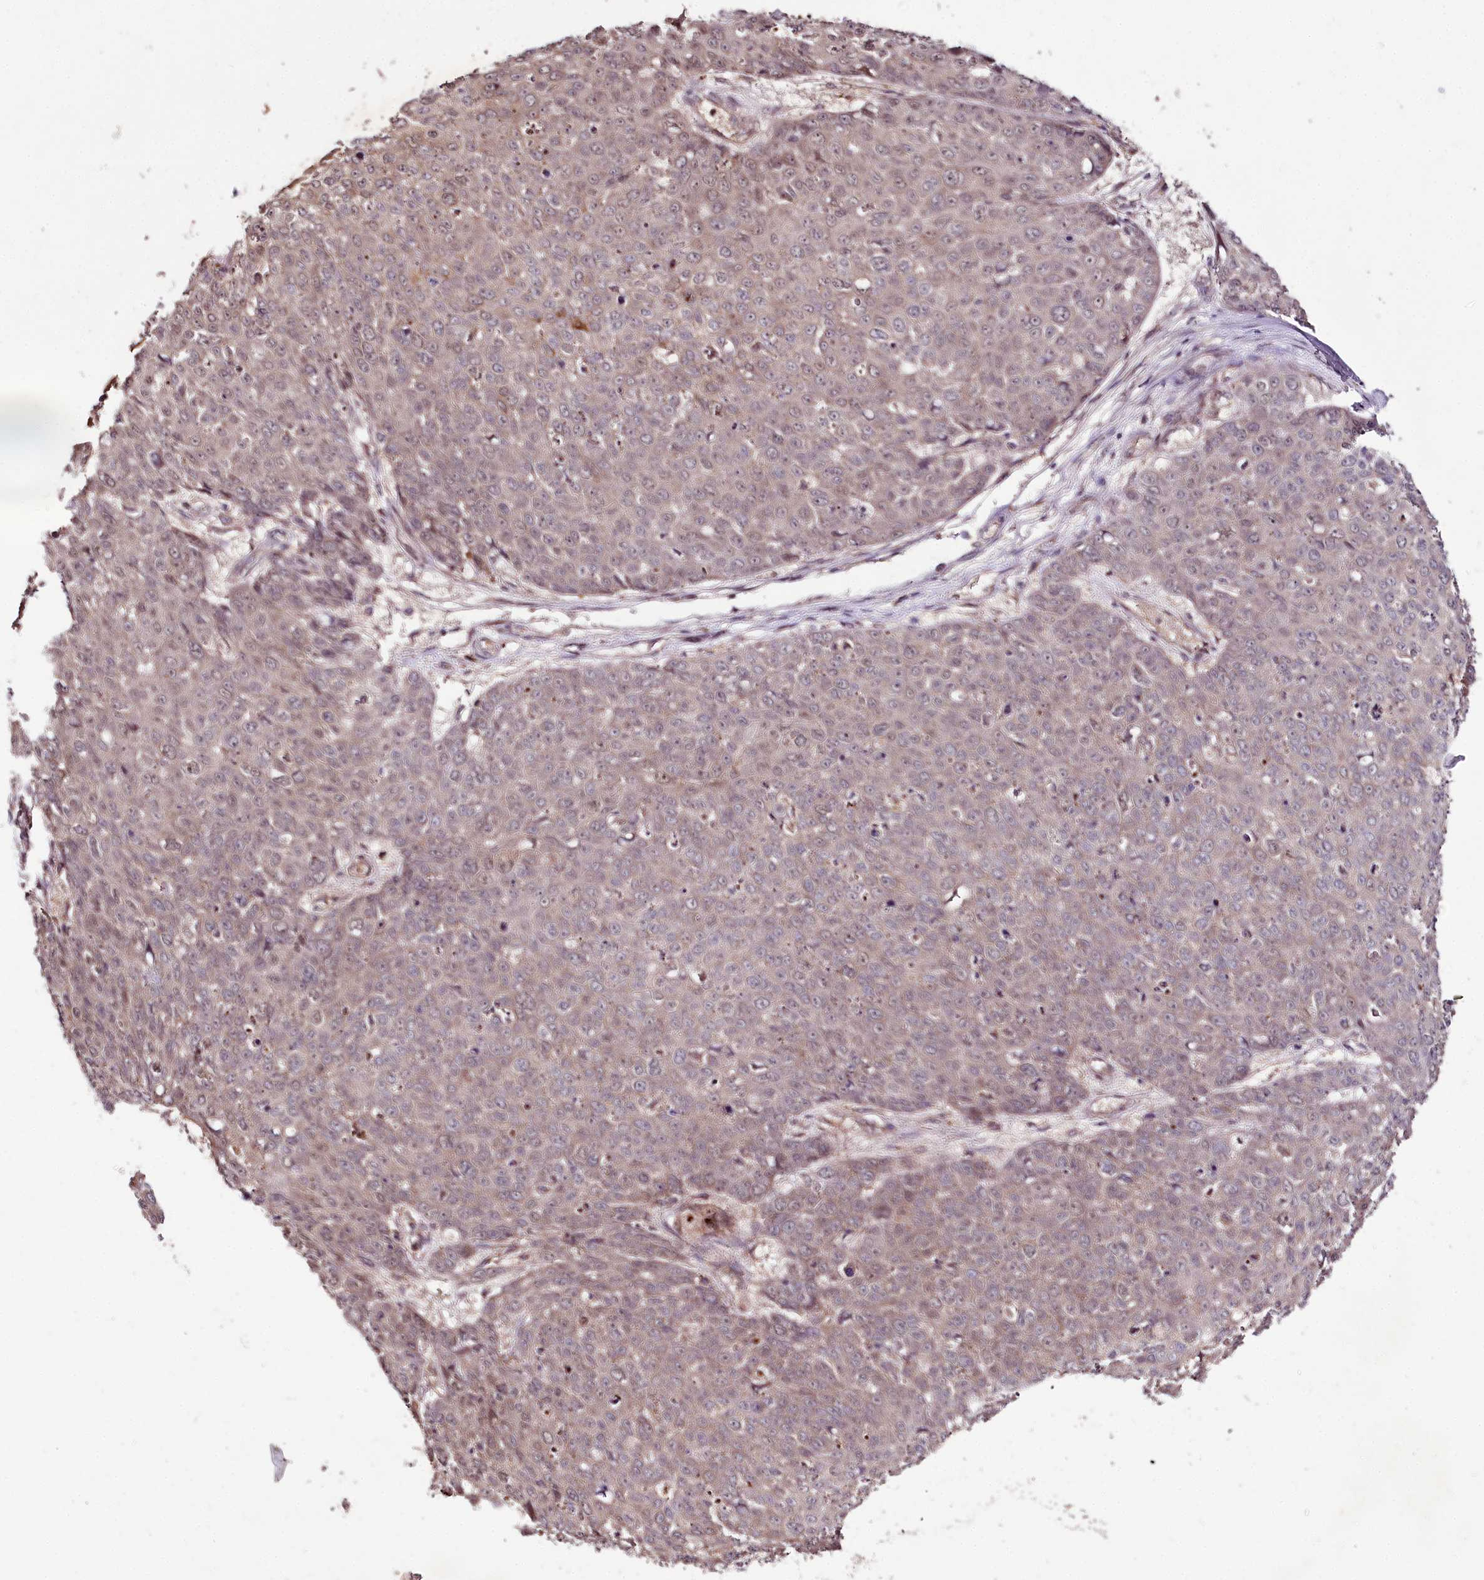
{"staining": {"intensity": "weak", "quantity": "25%-75%", "location": "cytoplasmic/membranous"}, "tissue": "skin cancer", "cell_type": "Tumor cells", "image_type": "cancer", "snomed": [{"axis": "morphology", "description": "Squamous cell carcinoma, NOS"}, {"axis": "topography", "description": "Skin"}], "caption": "Protein staining of skin squamous cell carcinoma tissue demonstrates weak cytoplasmic/membranous expression in approximately 25%-75% of tumor cells. The staining was performed using DAB to visualize the protein expression in brown, while the nuclei were stained in blue with hematoxylin (Magnification: 20x).", "gene": "DMP1", "patient": {"sex": "male", "age": 71}}